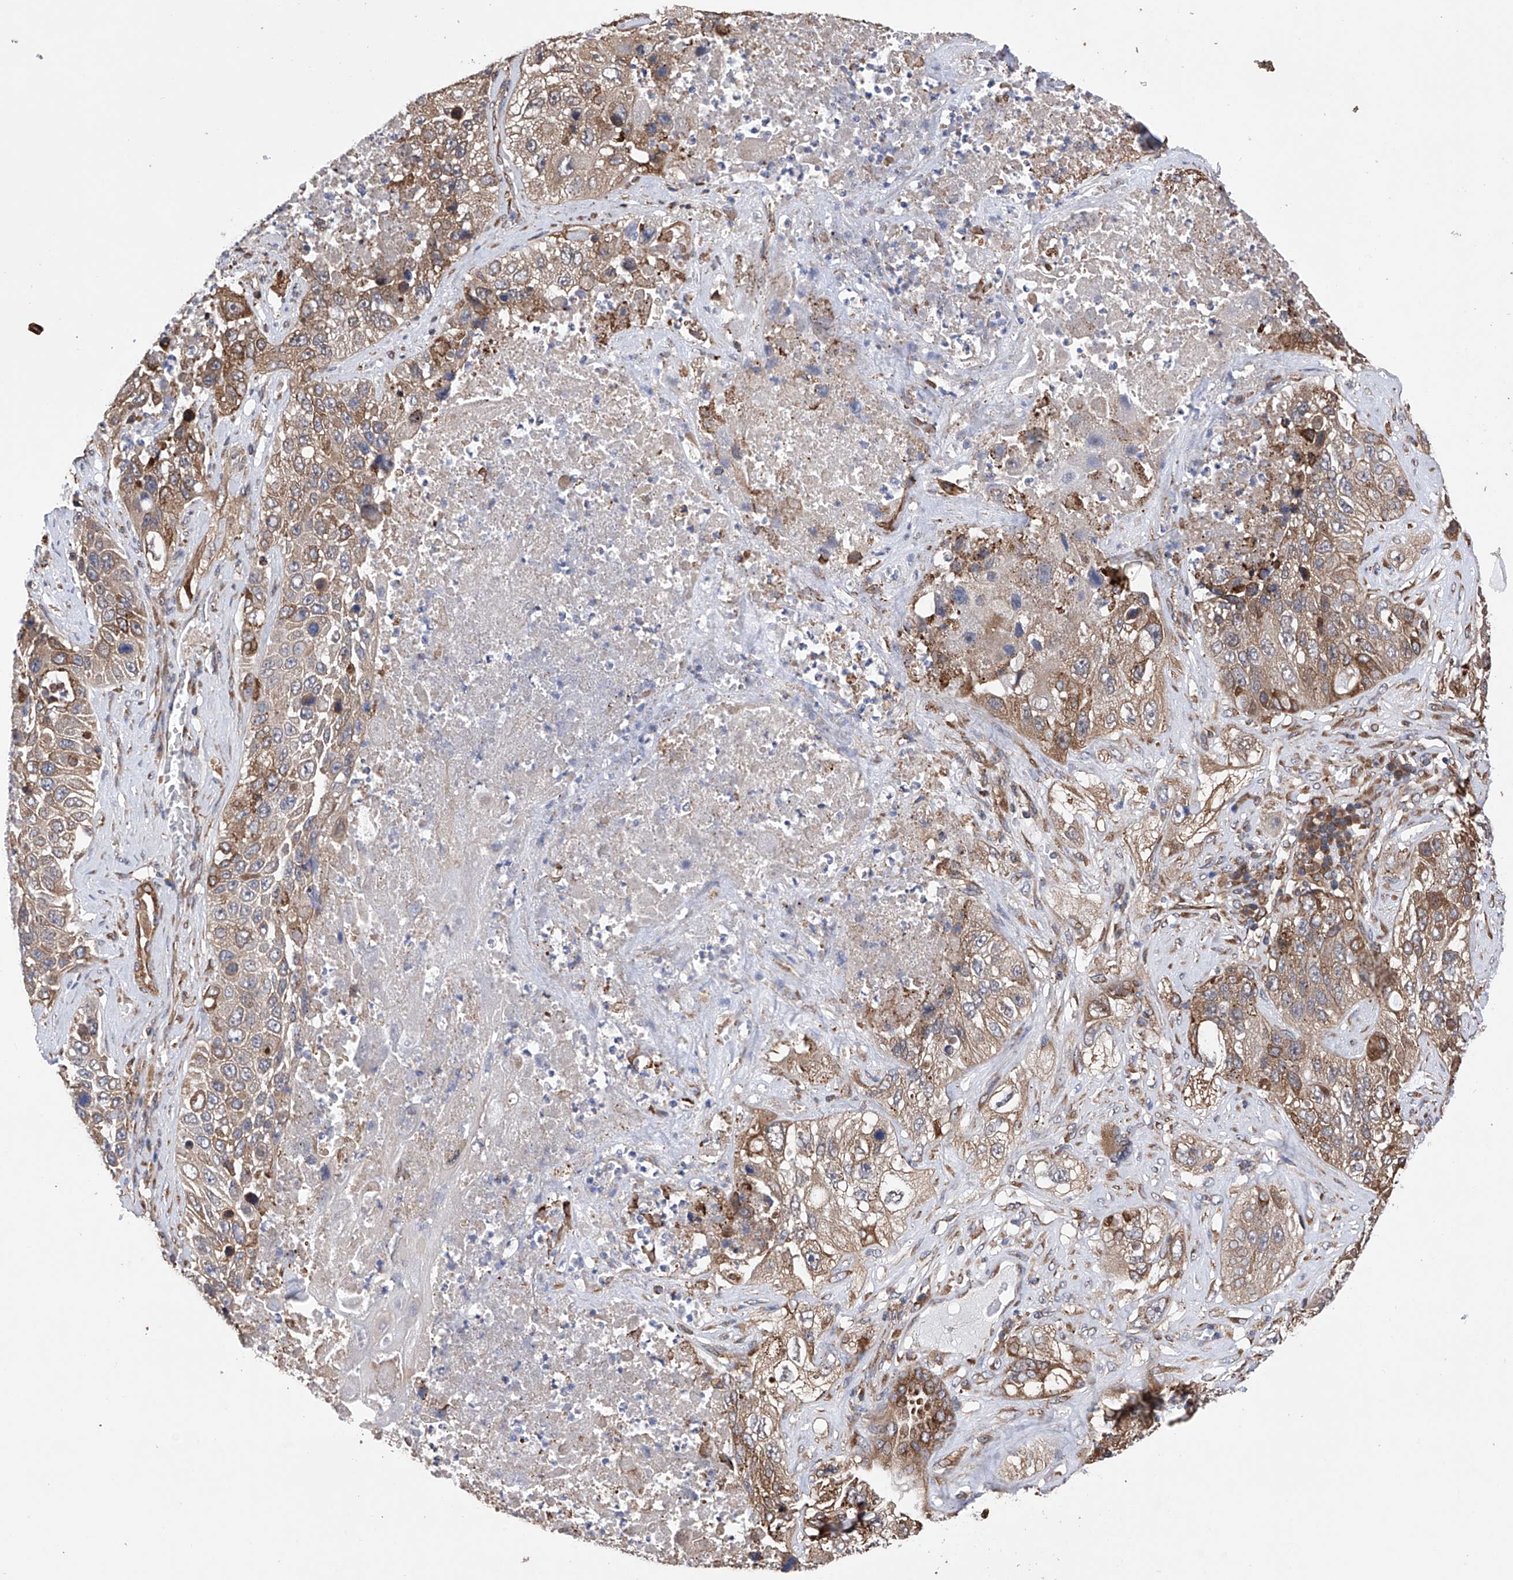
{"staining": {"intensity": "moderate", "quantity": "<25%", "location": "cytoplasmic/membranous"}, "tissue": "lung cancer", "cell_type": "Tumor cells", "image_type": "cancer", "snomed": [{"axis": "morphology", "description": "Squamous cell carcinoma, NOS"}, {"axis": "topography", "description": "Lung"}], "caption": "Immunohistochemistry (IHC) (DAB (3,3'-diaminobenzidine)) staining of lung cancer (squamous cell carcinoma) displays moderate cytoplasmic/membranous protein staining in about <25% of tumor cells.", "gene": "DNAH8", "patient": {"sex": "male", "age": 61}}